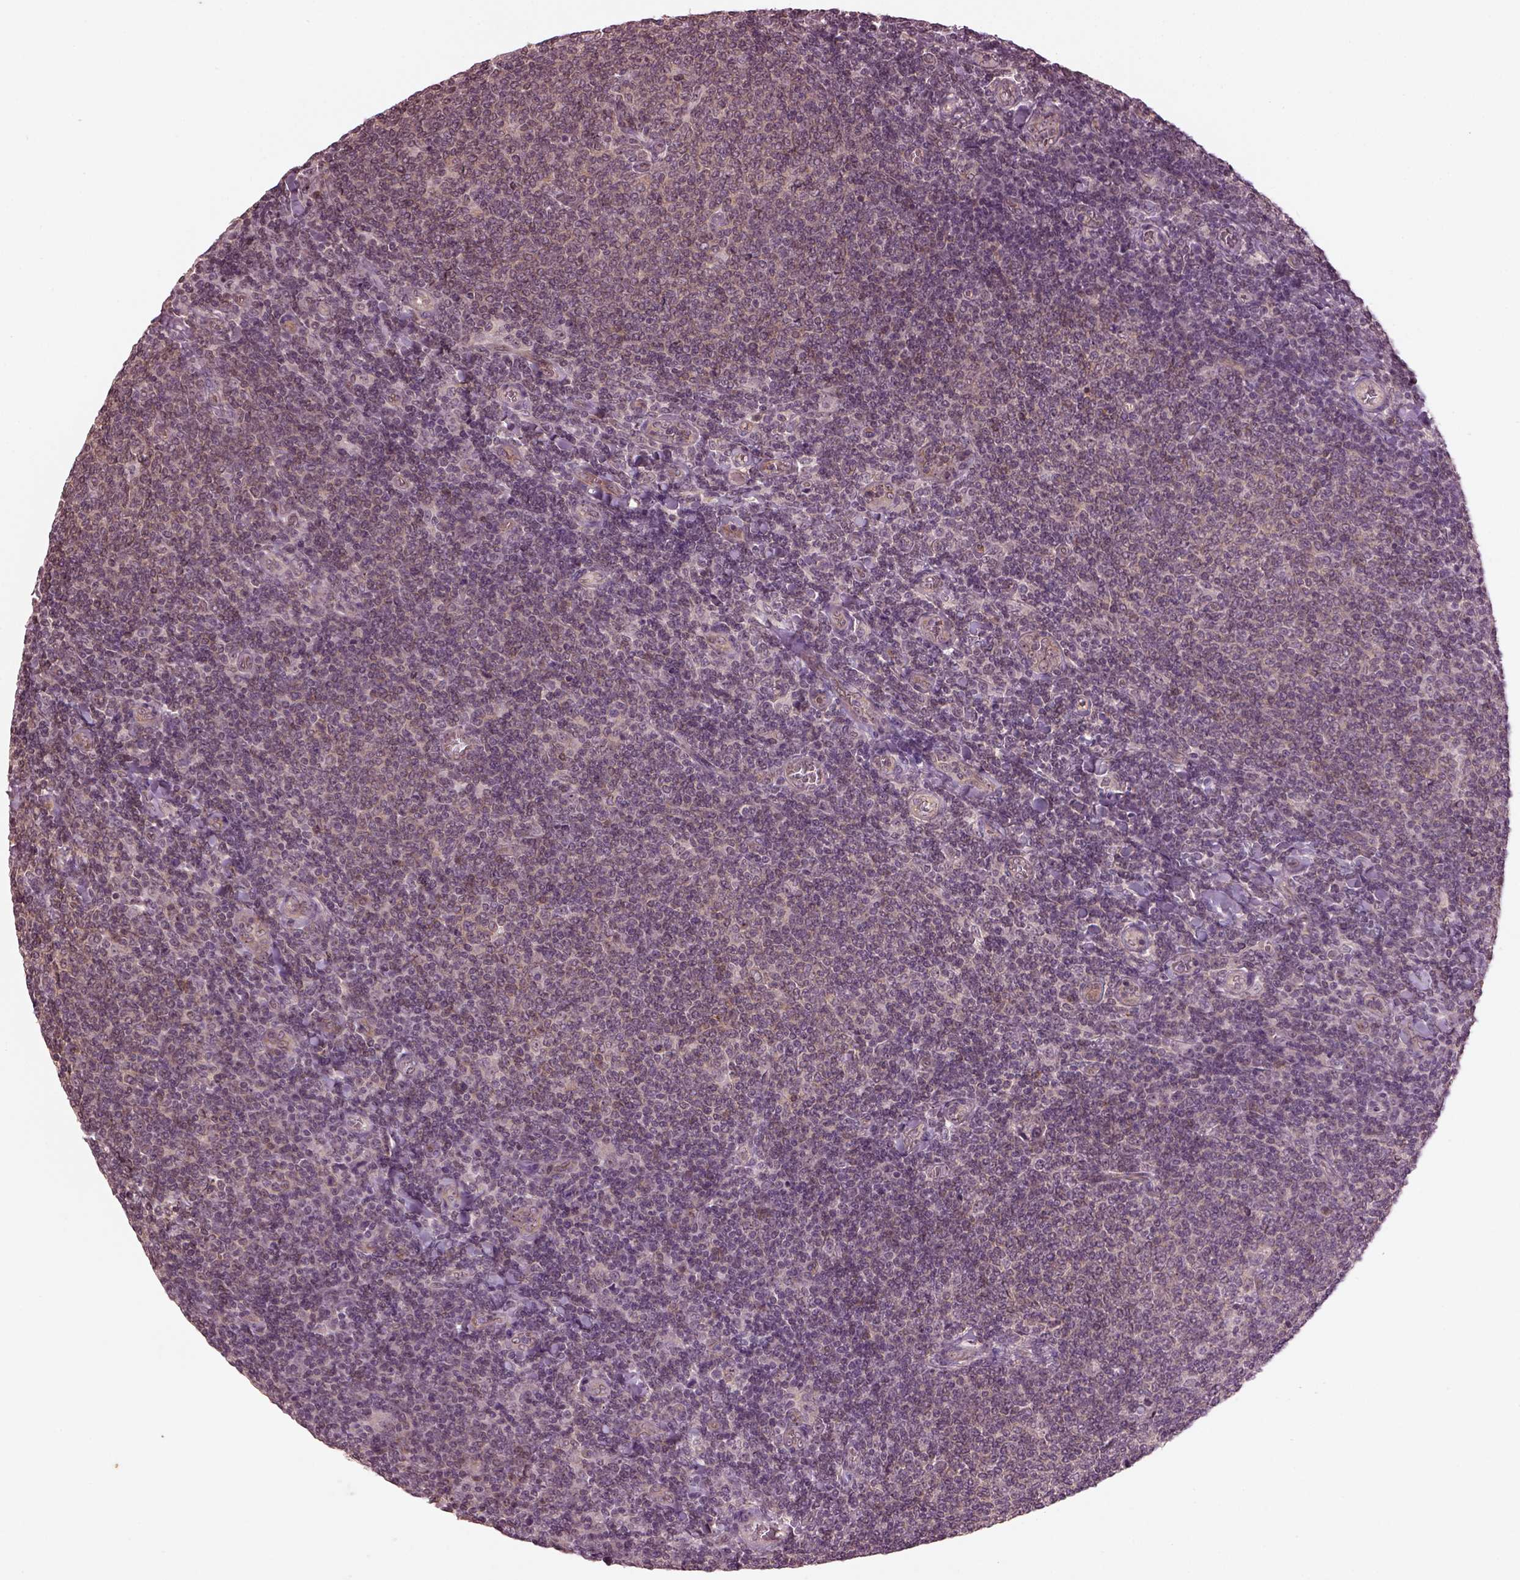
{"staining": {"intensity": "negative", "quantity": "none", "location": "none"}, "tissue": "lymphoma", "cell_type": "Tumor cells", "image_type": "cancer", "snomed": [{"axis": "morphology", "description": "Malignant lymphoma, non-Hodgkin's type, Low grade"}, {"axis": "topography", "description": "Lymph node"}], "caption": "The photomicrograph reveals no significant positivity in tumor cells of low-grade malignant lymphoma, non-Hodgkin's type.", "gene": "GNRH1", "patient": {"sex": "male", "age": 52}}